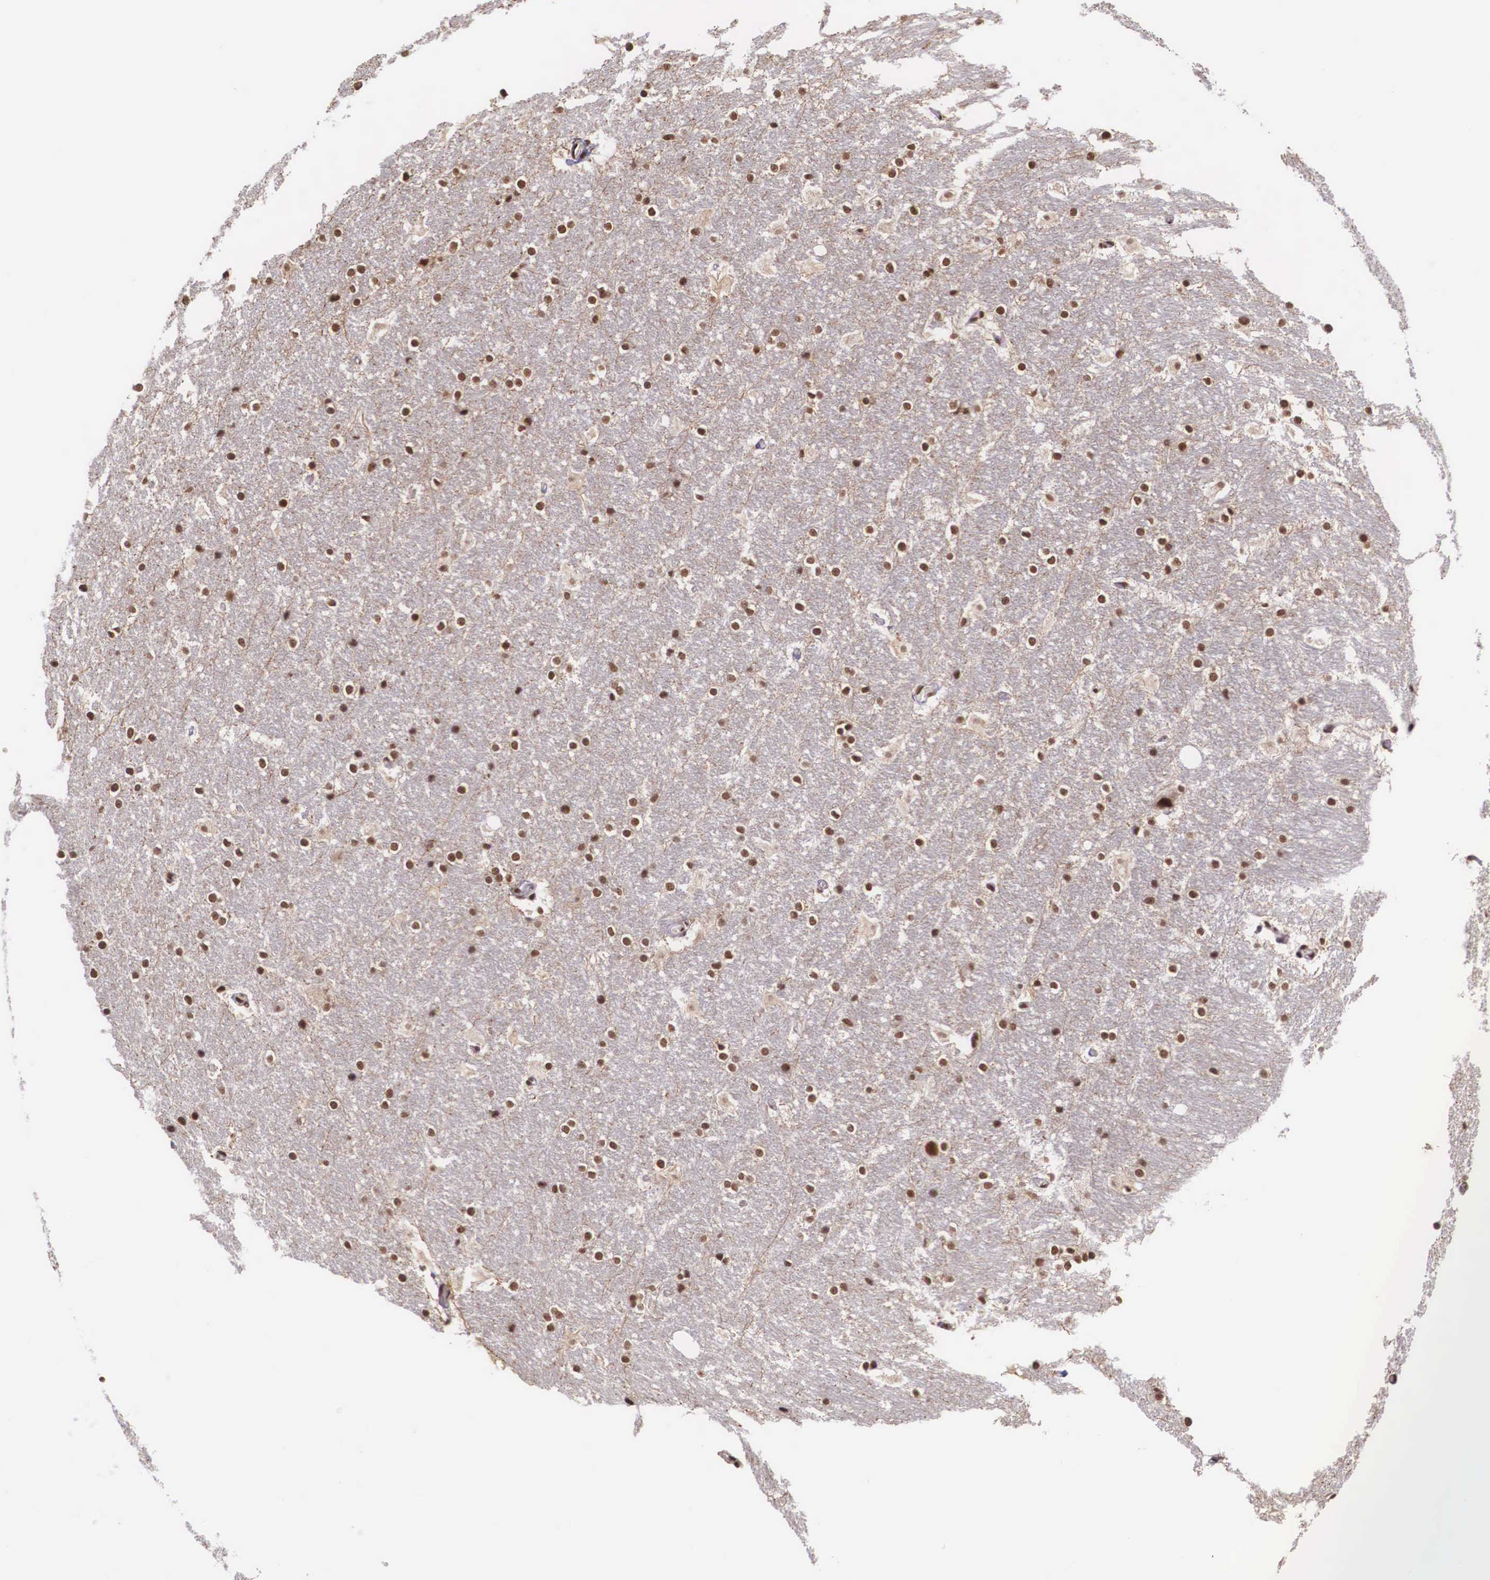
{"staining": {"intensity": "moderate", "quantity": "25%-75%", "location": "nuclear"}, "tissue": "hippocampus", "cell_type": "Glial cells", "image_type": "normal", "snomed": [{"axis": "morphology", "description": "Normal tissue, NOS"}, {"axis": "topography", "description": "Hippocampus"}], "caption": "Immunohistochemistry (IHC) (DAB) staining of unremarkable human hippocampus displays moderate nuclear protein staining in about 25%-75% of glial cells.", "gene": "POLR2F", "patient": {"sex": "female", "age": 19}}